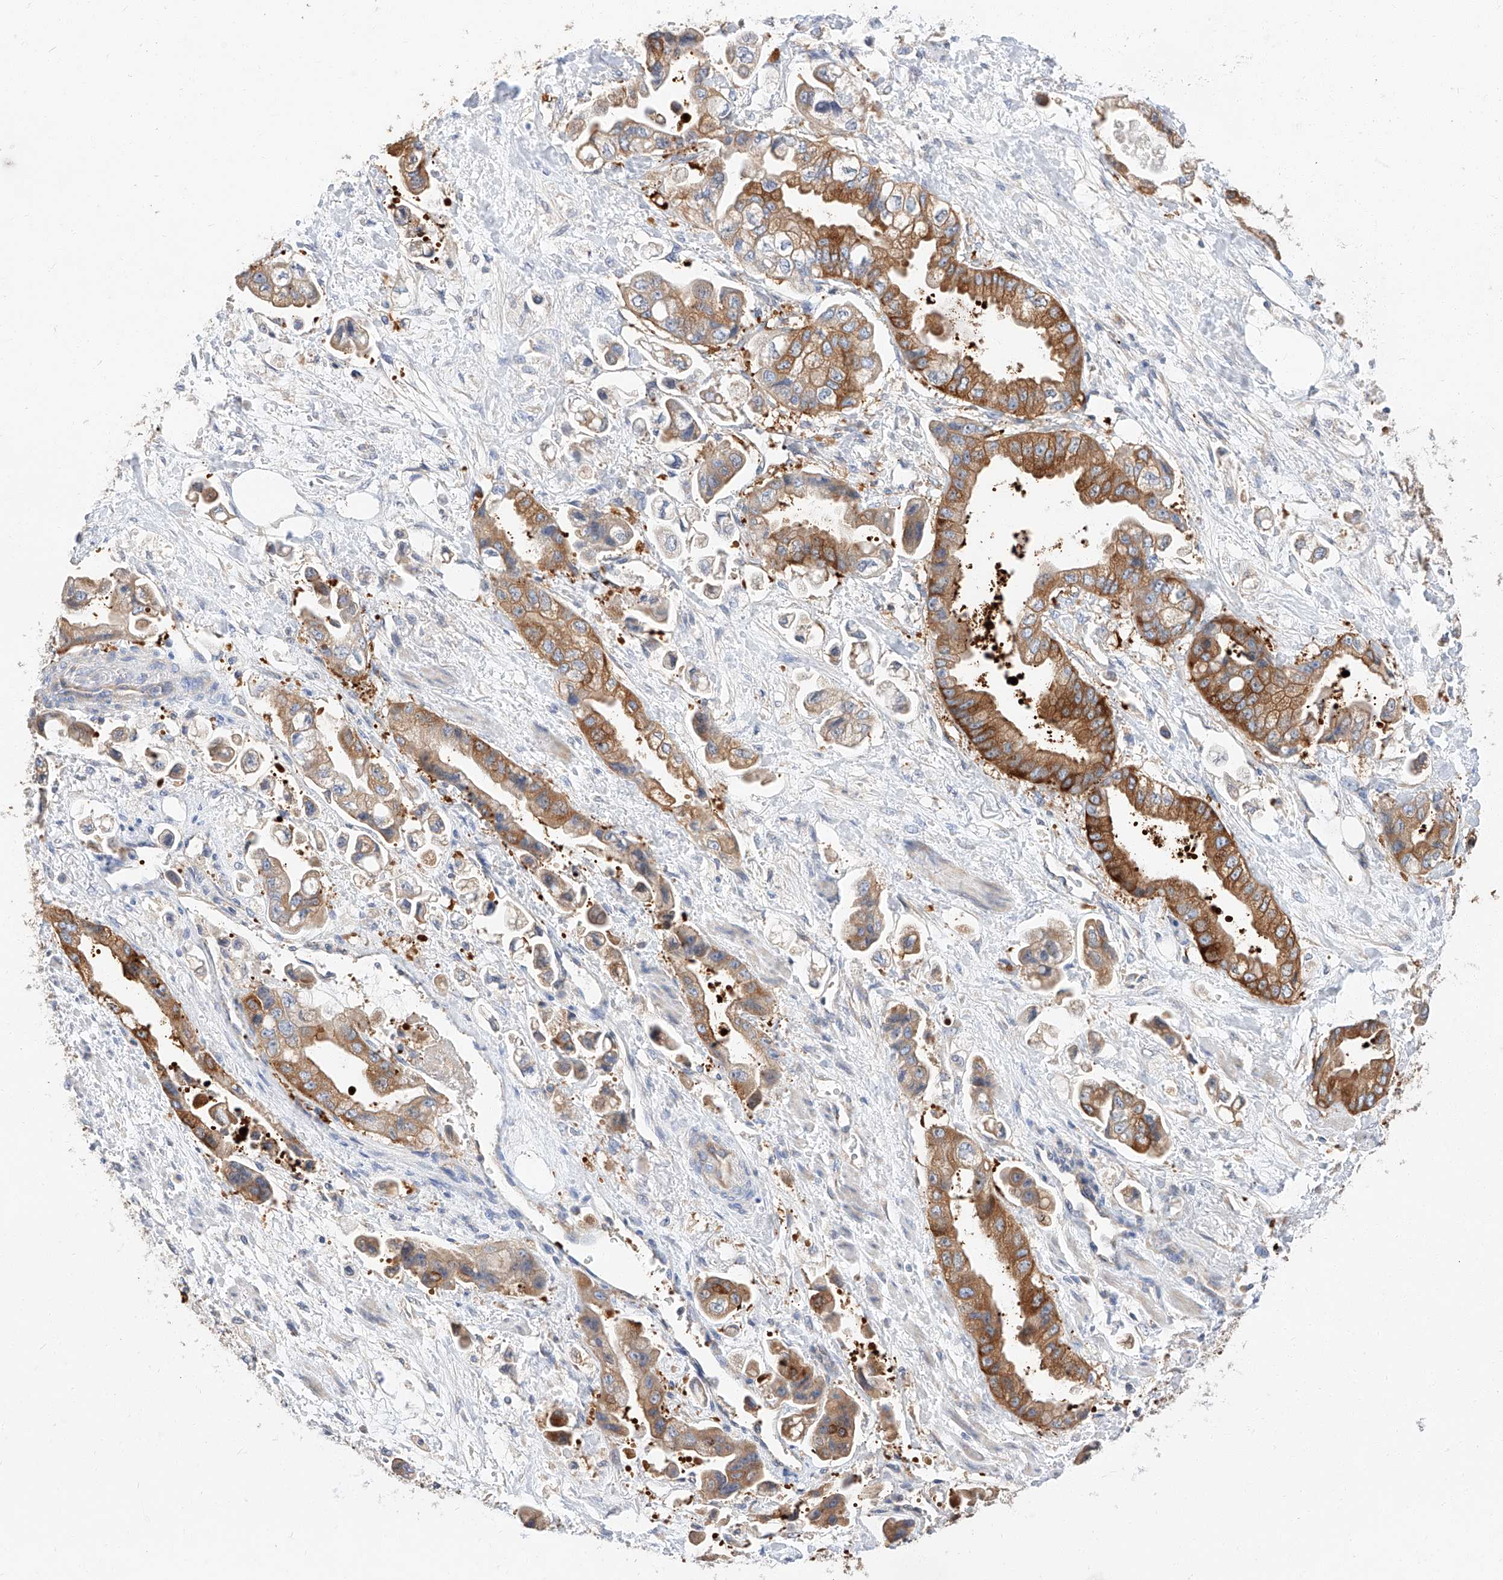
{"staining": {"intensity": "moderate", "quantity": ">75%", "location": "cytoplasmic/membranous"}, "tissue": "stomach cancer", "cell_type": "Tumor cells", "image_type": "cancer", "snomed": [{"axis": "morphology", "description": "Adenocarcinoma, NOS"}, {"axis": "topography", "description": "Stomach"}], "caption": "A micrograph of human stomach cancer stained for a protein exhibits moderate cytoplasmic/membranous brown staining in tumor cells.", "gene": "GLMN", "patient": {"sex": "male", "age": 62}}